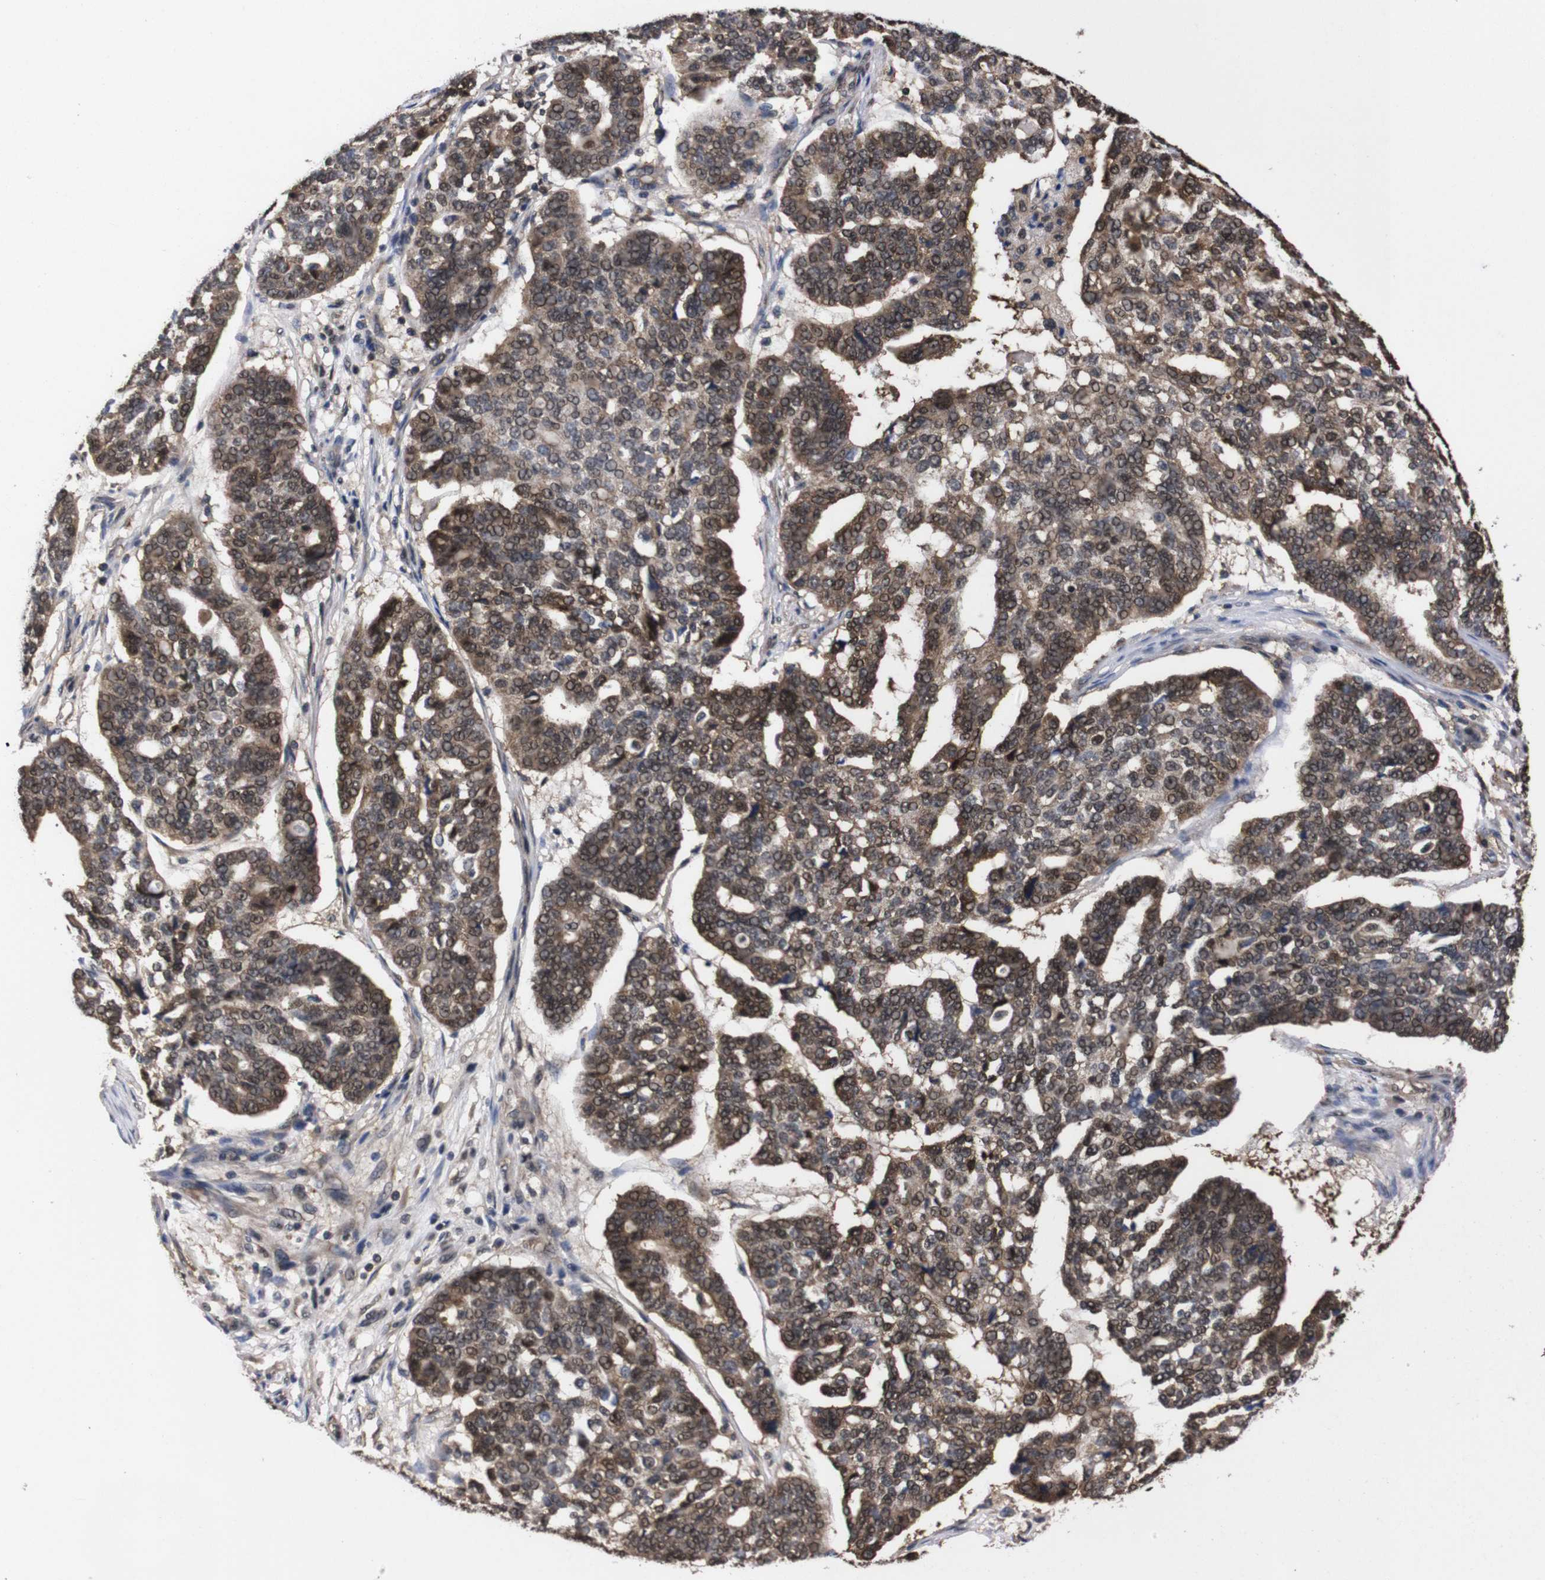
{"staining": {"intensity": "moderate", "quantity": ">75%", "location": "cytoplasmic/membranous,nuclear"}, "tissue": "ovarian cancer", "cell_type": "Tumor cells", "image_type": "cancer", "snomed": [{"axis": "morphology", "description": "Cystadenocarcinoma, serous, NOS"}, {"axis": "topography", "description": "Ovary"}], "caption": "A brown stain labels moderate cytoplasmic/membranous and nuclear expression of a protein in ovarian serous cystadenocarcinoma tumor cells.", "gene": "UBQLN2", "patient": {"sex": "female", "age": 59}}